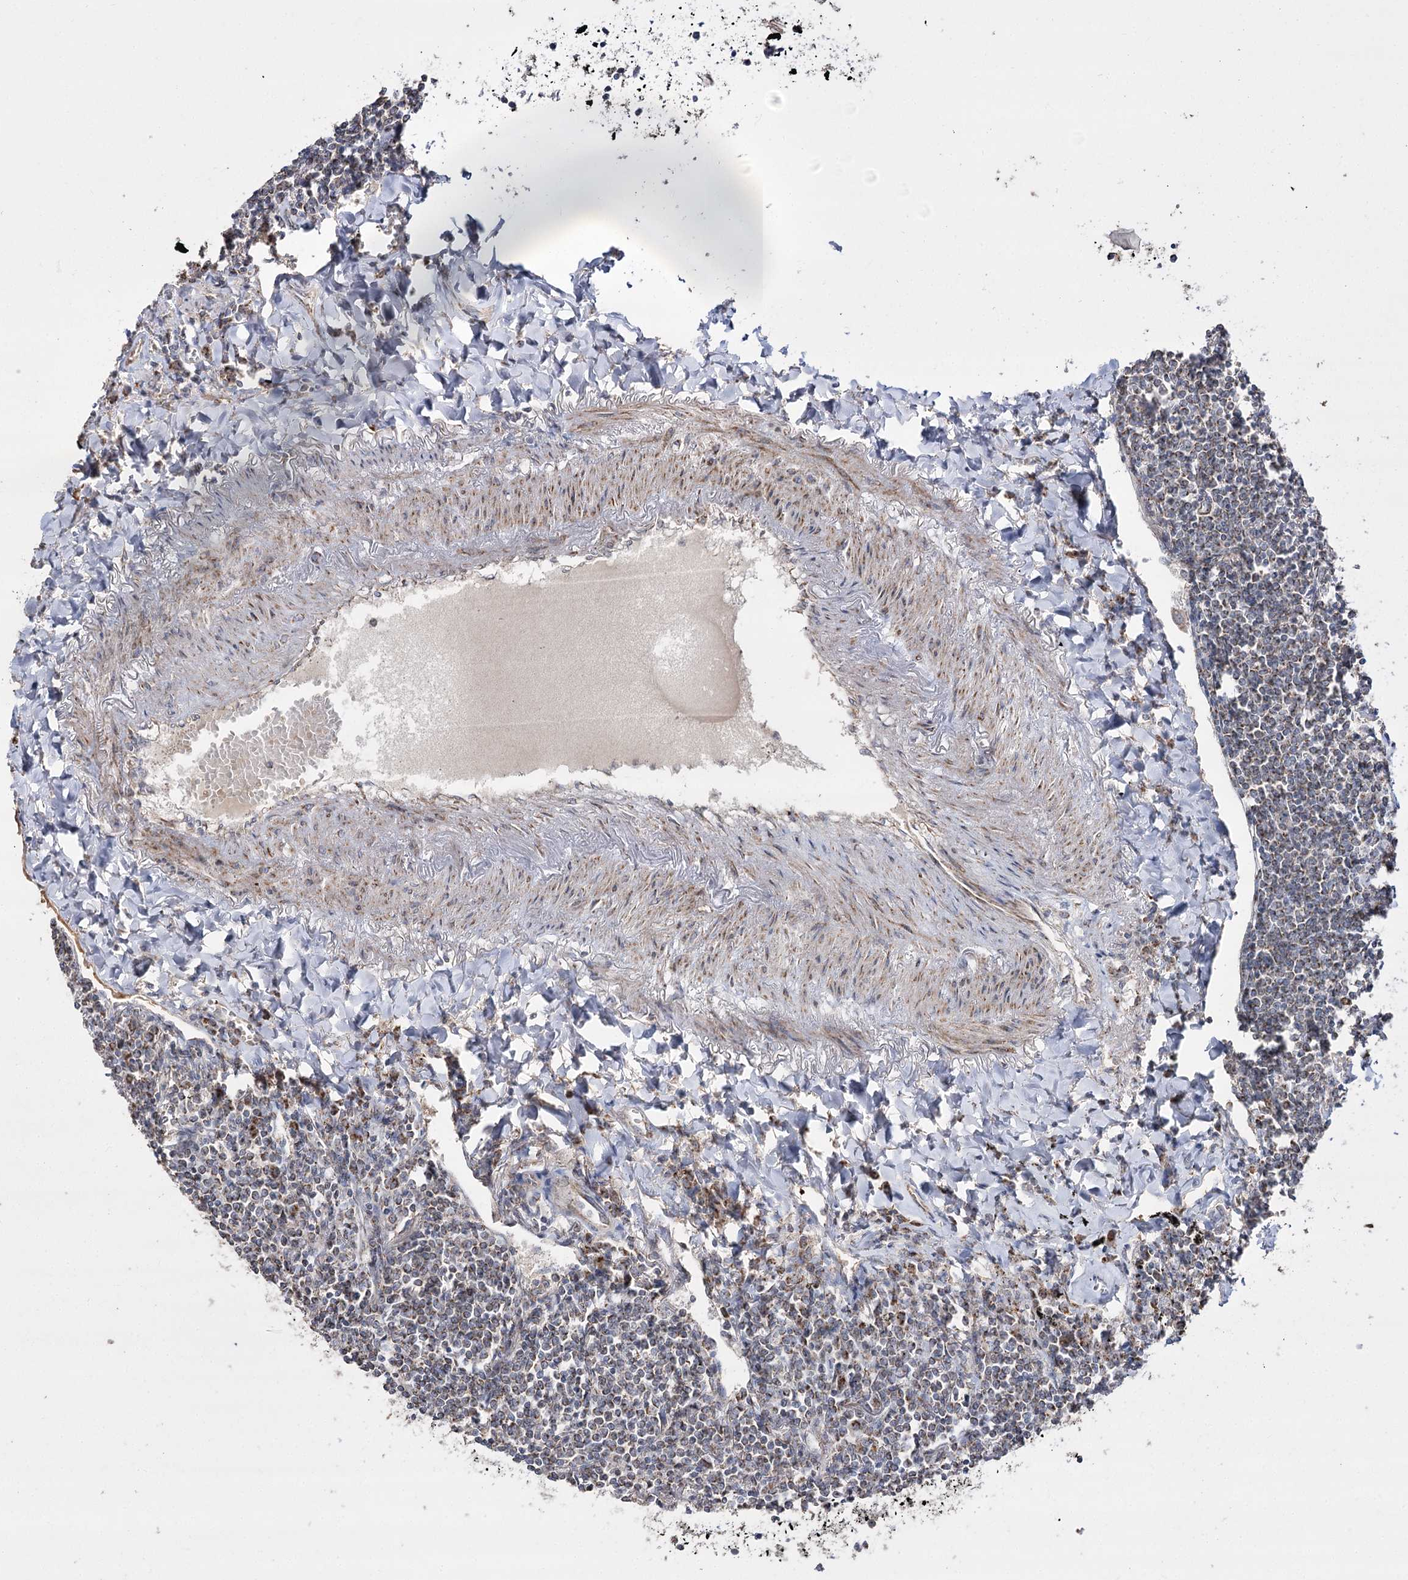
{"staining": {"intensity": "weak", "quantity": ">75%", "location": "cytoplasmic/membranous"}, "tissue": "lymphoma", "cell_type": "Tumor cells", "image_type": "cancer", "snomed": [{"axis": "morphology", "description": "Malignant lymphoma, non-Hodgkin's type, Low grade"}, {"axis": "topography", "description": "Lung"}], "caption": "Protein staining by immunohistochemistry shows weak cytoplasmic/membranous staining in about >75% of tumor cells in lymphoma.", "gene": "NADK2", "patient": {"sex": "female", "age": 71}}